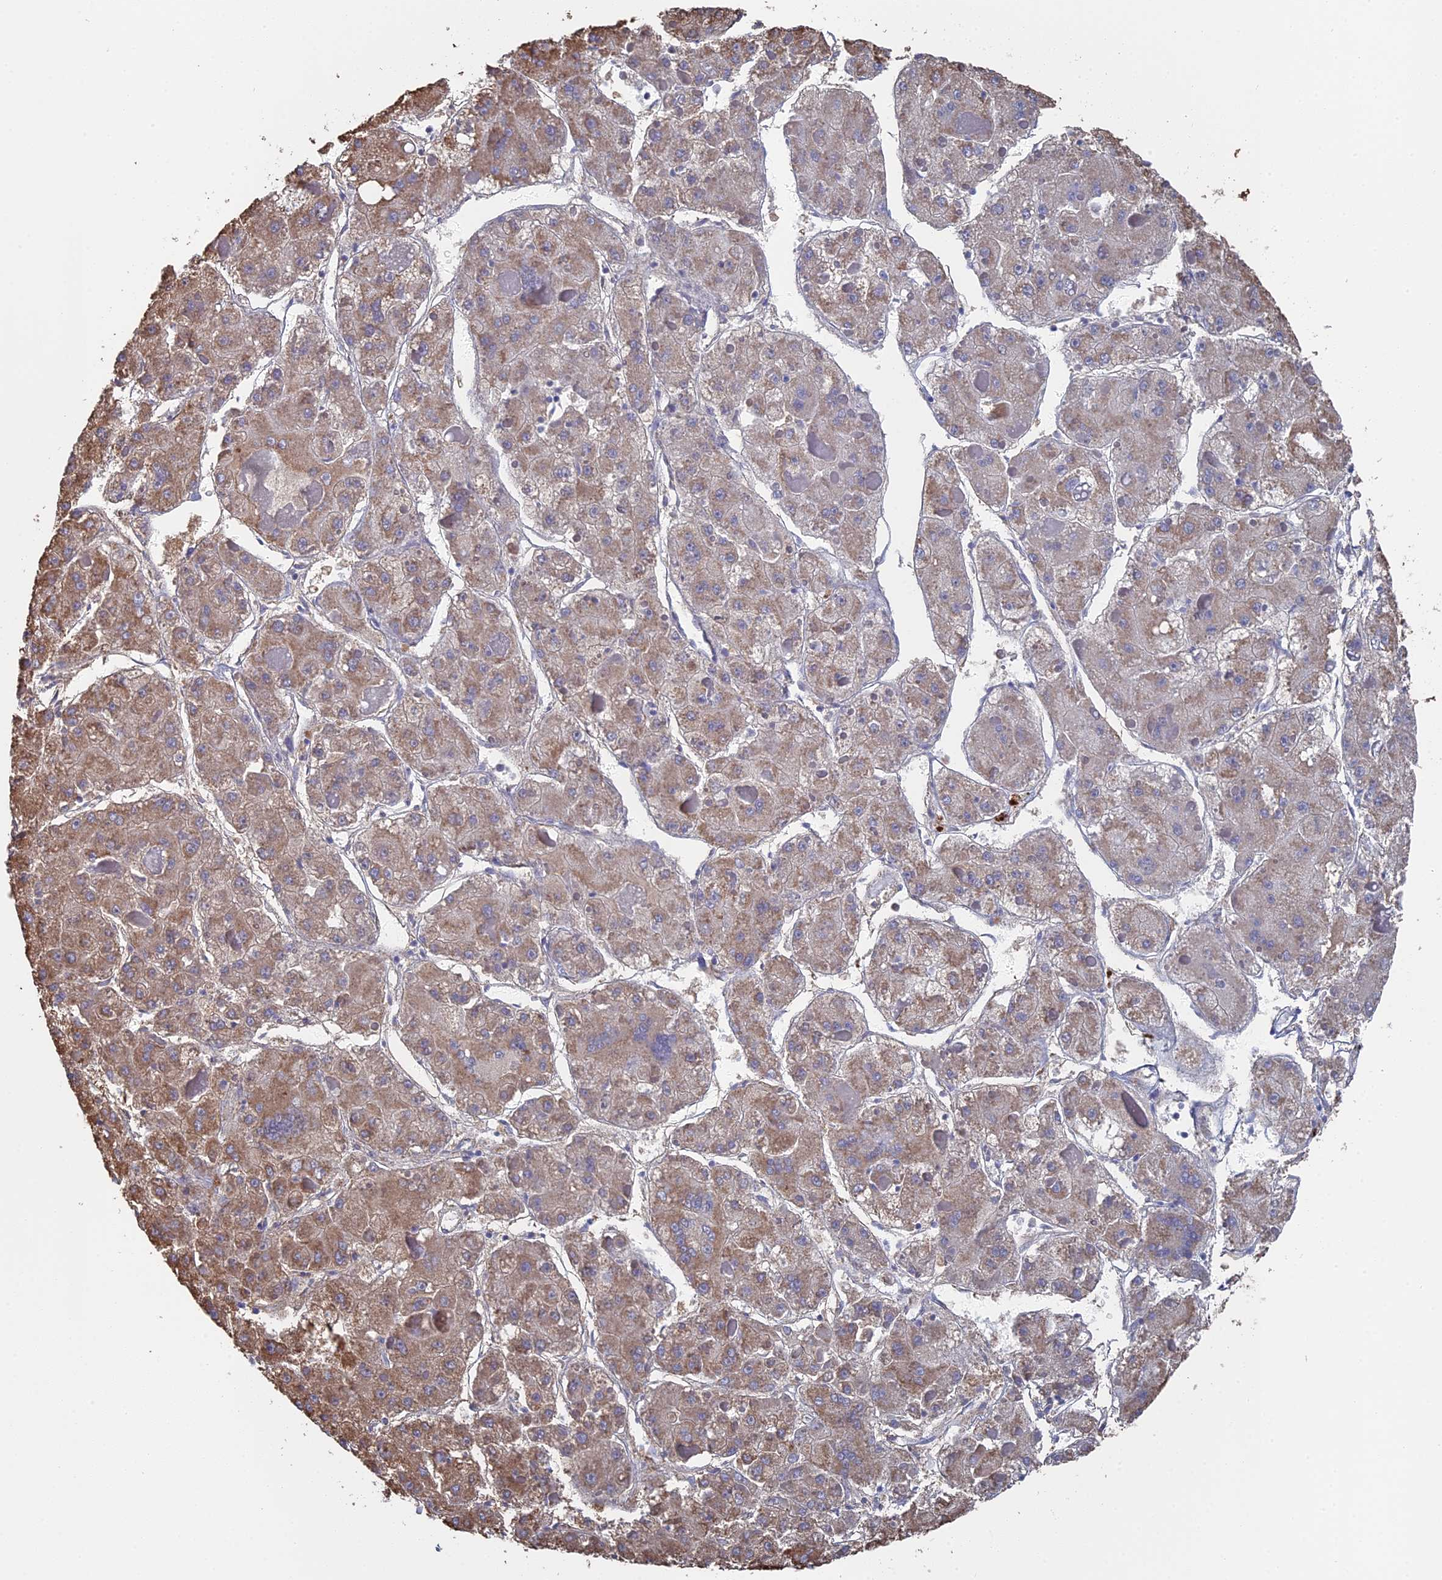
{"staining": {"intensity": "weak", "quantity": "25%-75%", "location": "cytoplasmic/membranous"}, "tissue": "liver cancer", "cell_type": "Tumor cells", "image_type": "cancer", "snomed": [{"axis": "morphology", "description": "Carcinoma, Hepatocellular, NOS"}, {"axis": "topography", "description": "Liver"}], "caption": "Immunohistochemical staining of liver cancer (hepatocellular carcinoma) demonstrates low levels of weak cytoplasmic/membranous protein positivity in approximately 25%-75% of tumor cells. The staining is performed using DAB (3,3'-diaminobenzidine) brown chromogen to label protein expression. The nuclei are counter-stained blue using hematoxylin.", "gene": "SMG9", "patient": {"sex": "female", "age": 73}}